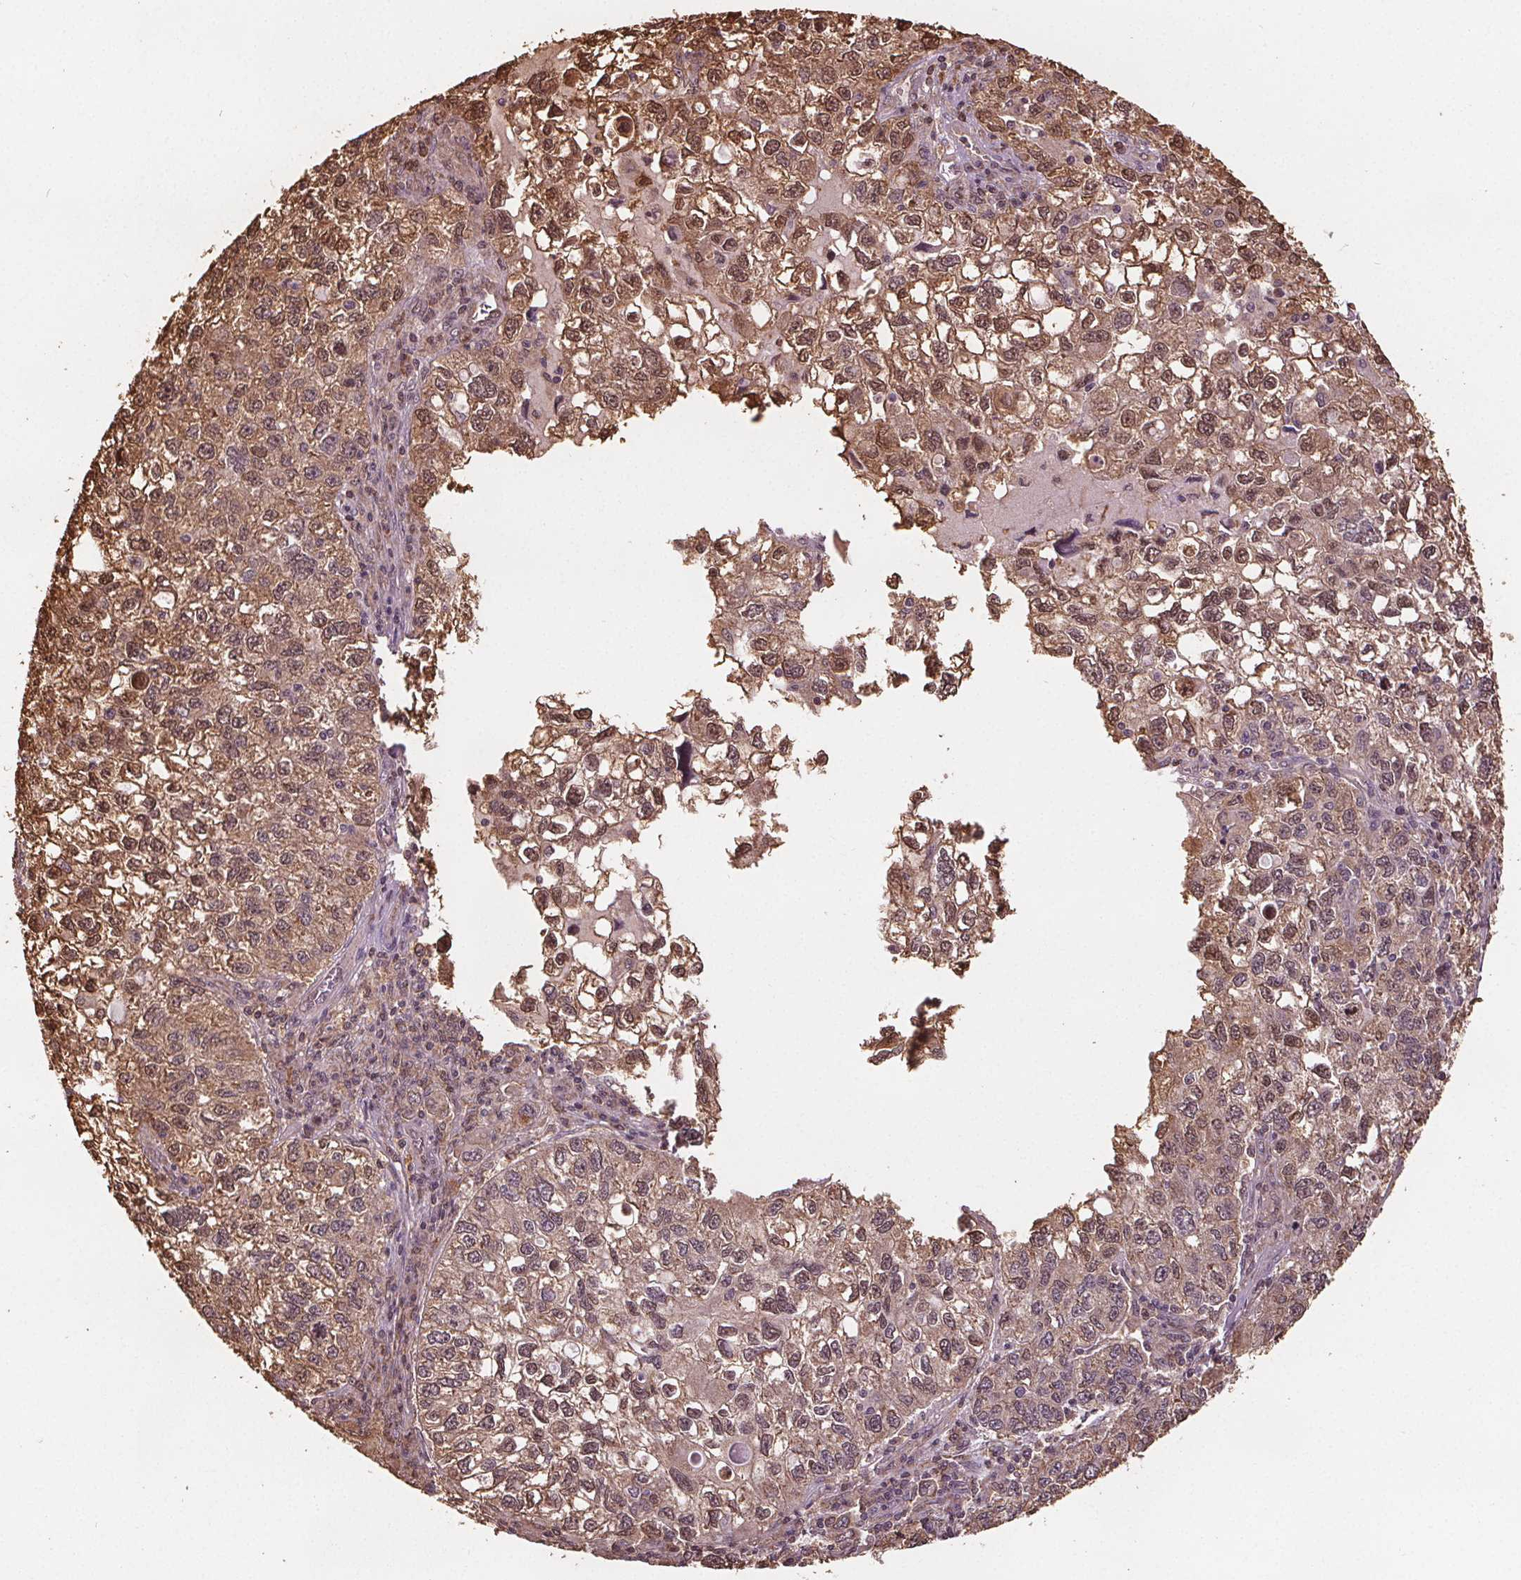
{"staining": {"intensity": "moderate", "quantity": ">75%", "location": "cytoplasmic/membranous,nuclear"}, "tissue": "cervical cancer", "cell_type": "Tumor cells", "image_type": "cancer", "snomed": [{"axis": "morphology", "description": "Squamous cell carcinoma, NOS"}, {"axis": "topography", "description": "Cervix"}], "caption": "Moderate cytoplasmic/membranous and nuclear expression for a protein is appreciated in approximately >75% of tumor cells of cervical cancer using immunohistochemistry (IHC).", "gene": "ENO1", "patient": {"sex": "female", "age": 55}}